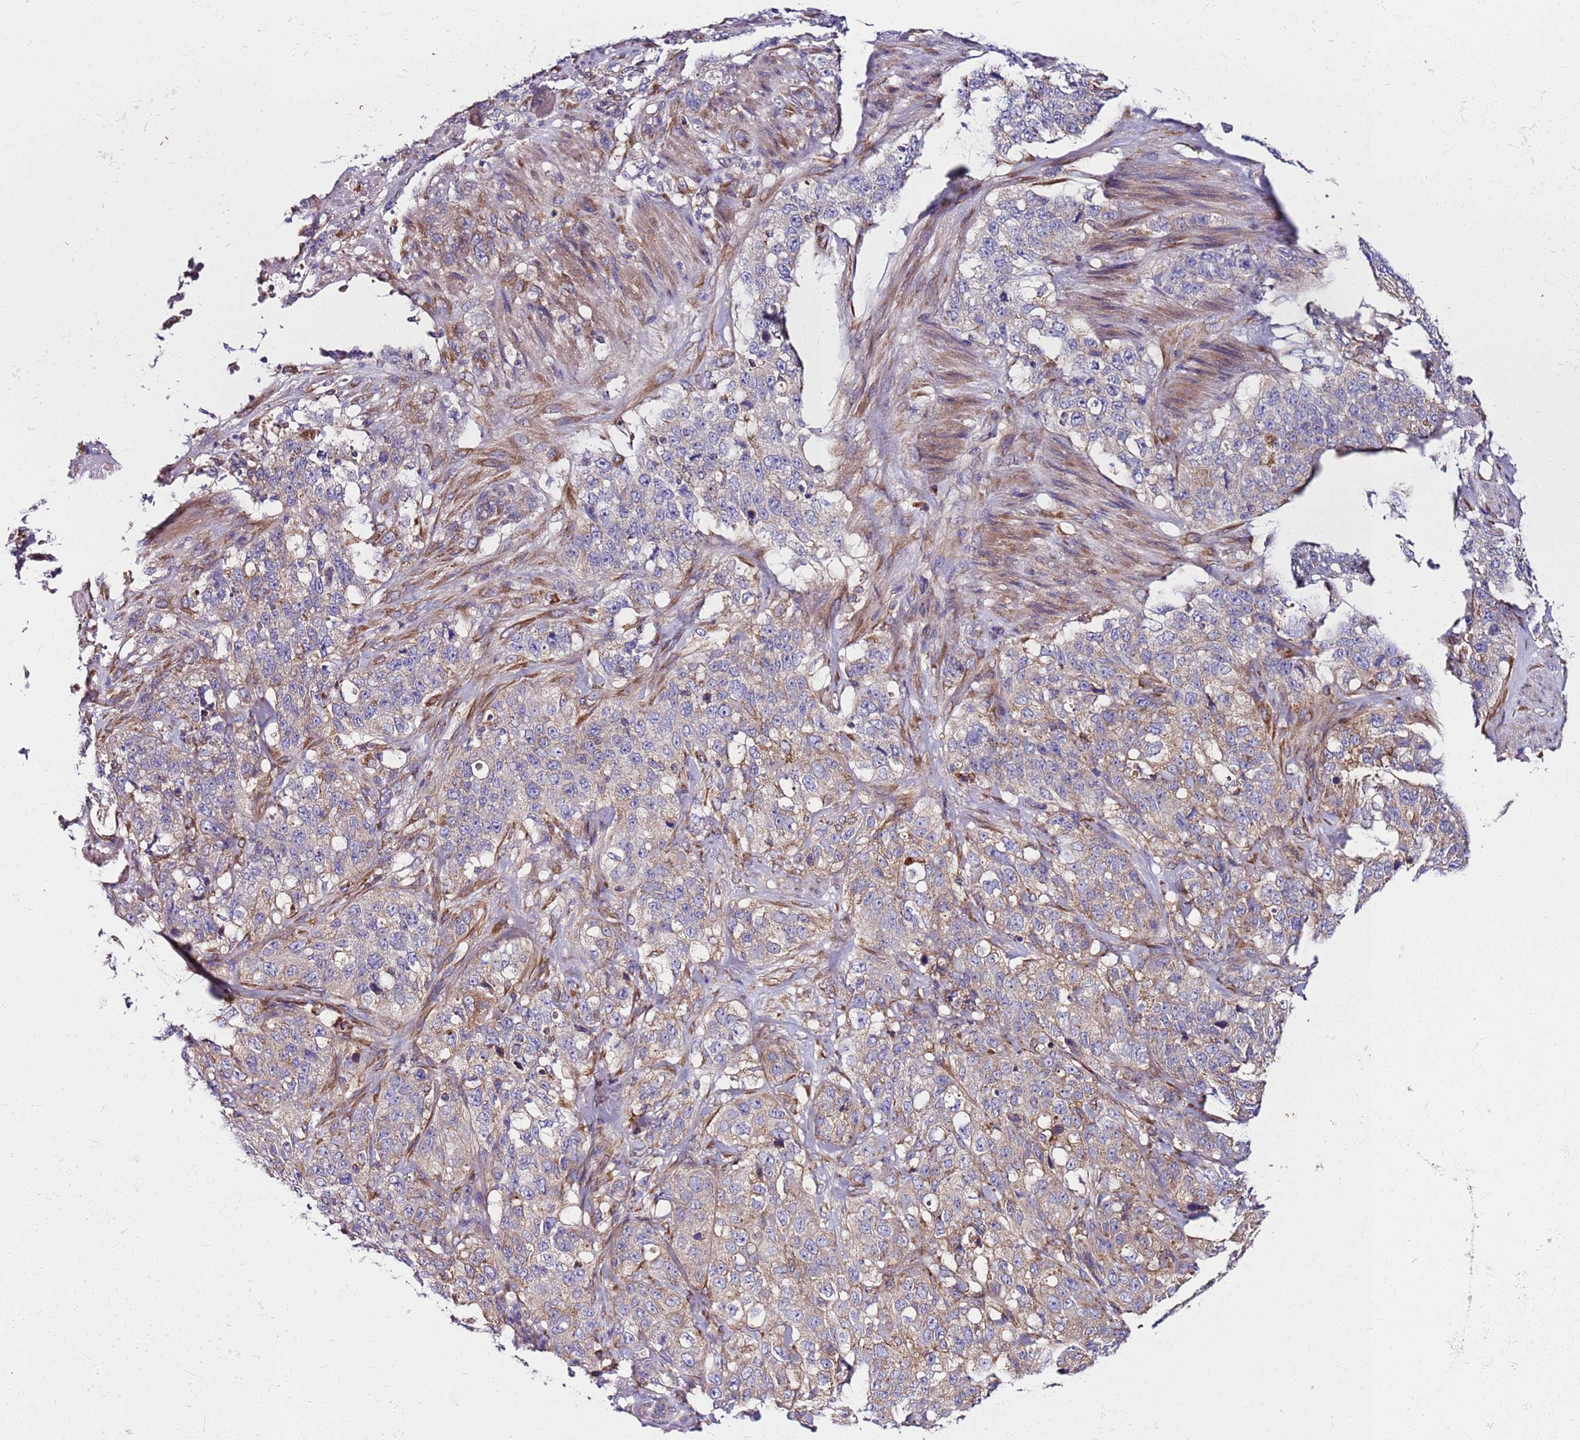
{"staining": {"intensity": "weak", "quantity": "25%-75%", "location": "cytoplasmic/membranous"}, "tissue": "stomach cancer", "cell_type": "Tumor cells", "image_type": "cancer", "snomed": [{"axis": "morphology", "description": "Adenocarcinoma, NOS"}, {"axis": "topography", "description": "Stomach"}], "caption": "A micrograph of human adenocarcinoma (stomach) stained for a protein reveals weak cytoplasmic/membranous brown staining in tumor cells. The staining is performed using DAB brown chromogen to label protein expression. The nuclei are counter-stained blue using hematoxylin.", "gene": "C19orf12", "patient": {"sex": "male", "age": 48}}